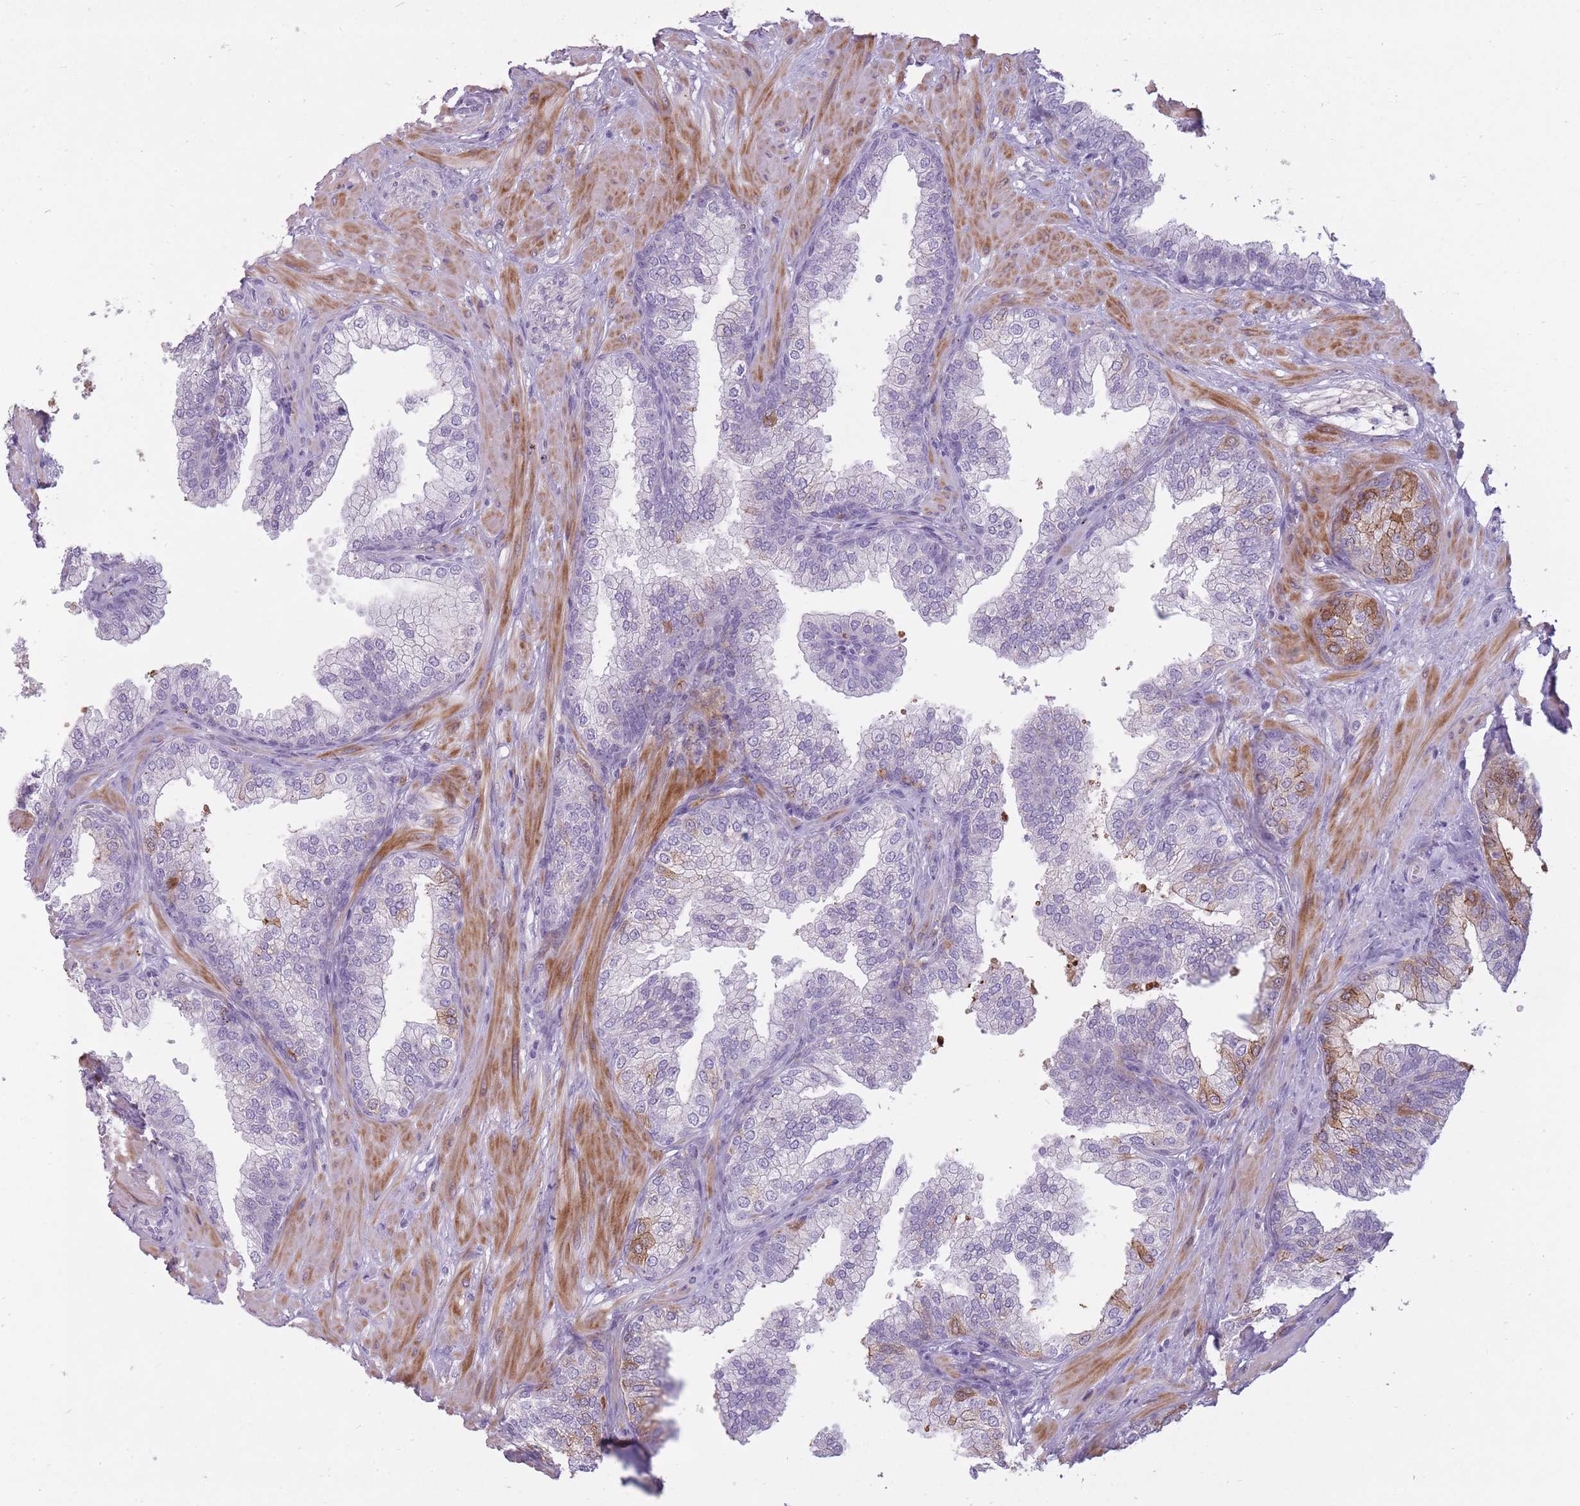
{"staining": {"intensity": "weak", "quantity": "<25%", "location": "cytoplasmic/membranous"}, "tissue": "prostate", "cell_type": "Glandular cells", "image_type": "normal", "snomed": [{"axis": "morphology", "description": "Normal tissue, NOS"}, {"axis": "topography", "description": "Prostate"}], "caption": "Glandular cells show no significant protein staining in unremarkable prostate. (DAB immunohistochemistry, high magnification).", "gene": "LGALS9B", "patient": {"sex": "male", "age": 60}}